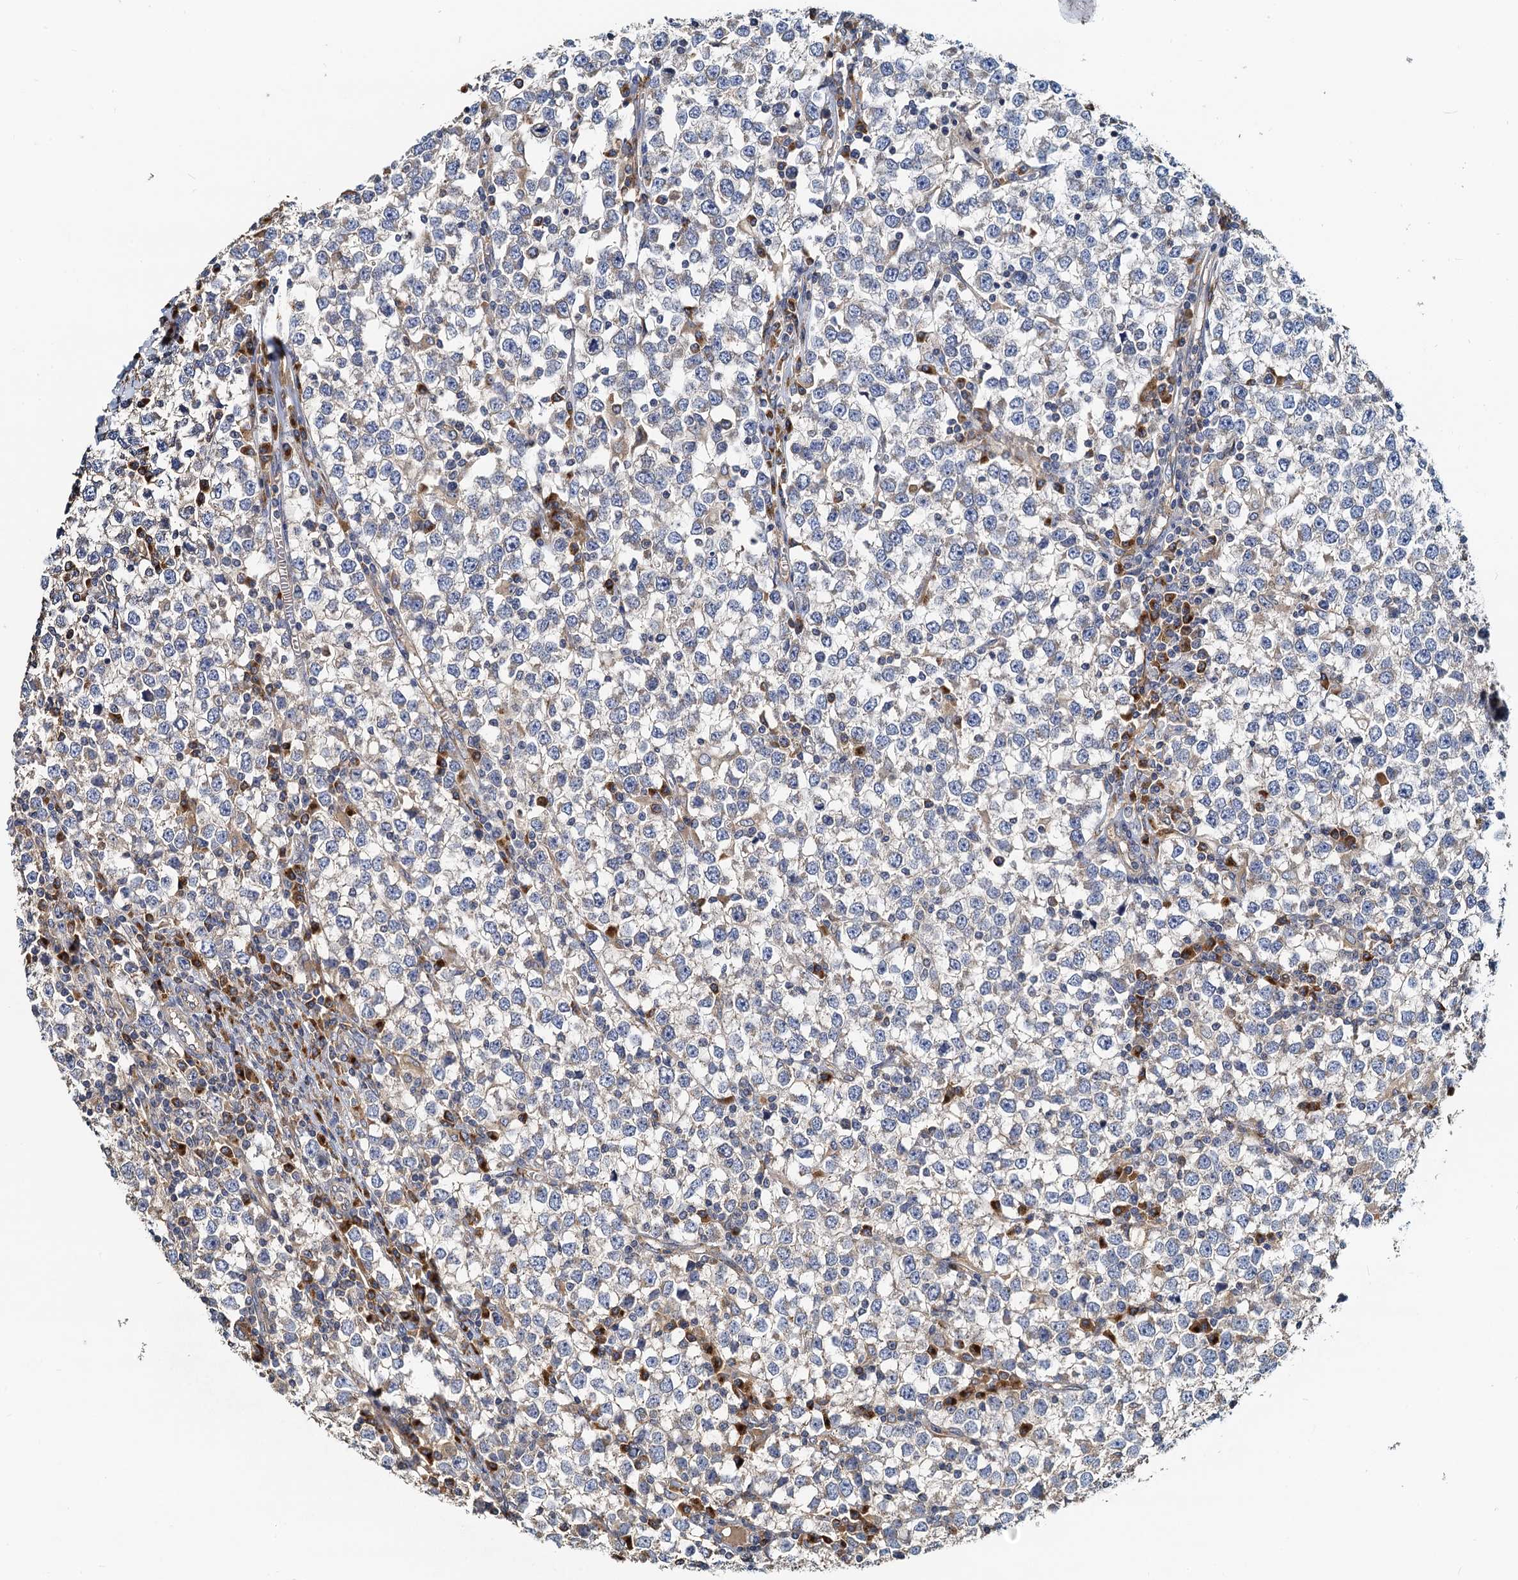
{"staining": {"intensity": "negative", "quantity": "none", "location": "none"}, "tissue": "testis cancer", "cell_type": "Tumor cells", "image_type": "cancer", "snomed": [{"axis": "morphology", "description": "Seminoma, NOS"}, {"axis": "topography", "description": "Testis"}], "caption": "Immunohistochemical staining of testis cancer shows no significant staining in tumor cells.", "gene": "NKAPD1", "patient": {"sex": "male", "age": 65}}